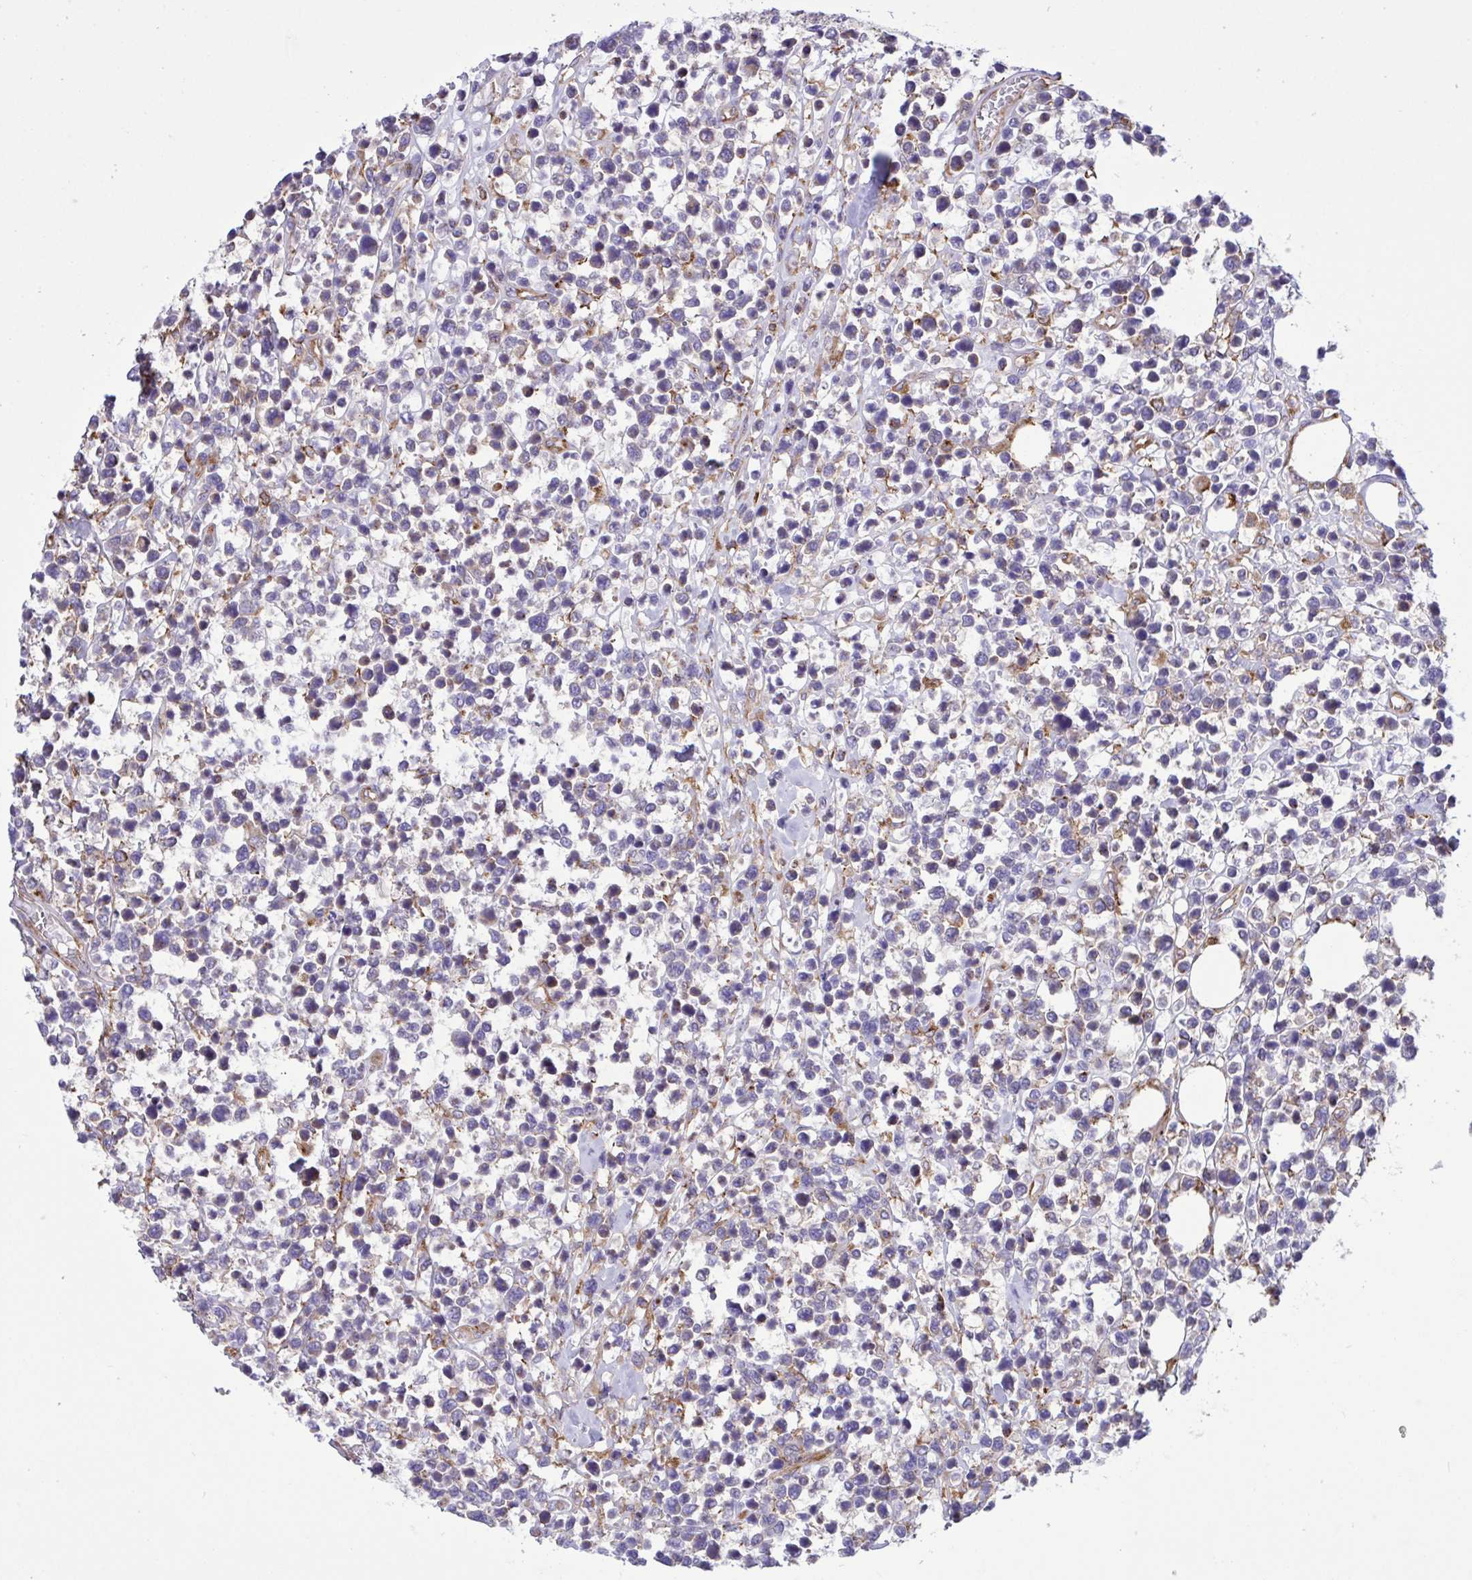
{"staining": {"intensity": "weak", "quantity": "25%-75%", "location": "cytoplasmic/membranous"}, "tissue": "lymphoma", "cell_type": "Tumor cells", "image_type": "cancer", "snomed": [{"axis": "morphology", "description": "Malignant lymphoma, non-Hodgkin's type, Low grade"}, {"axis": "topography", "description": "Lymph node"}], "caption": "Immunohistochemical staining of human low-grade malignant lymphoma, non-Hodgkin's type shows weak cytoplasmic/membranous protein staining in about 25%-75% of tumor cells.", "gene": "OR51M1", "patient": {"sex": "male", "age": 60}}